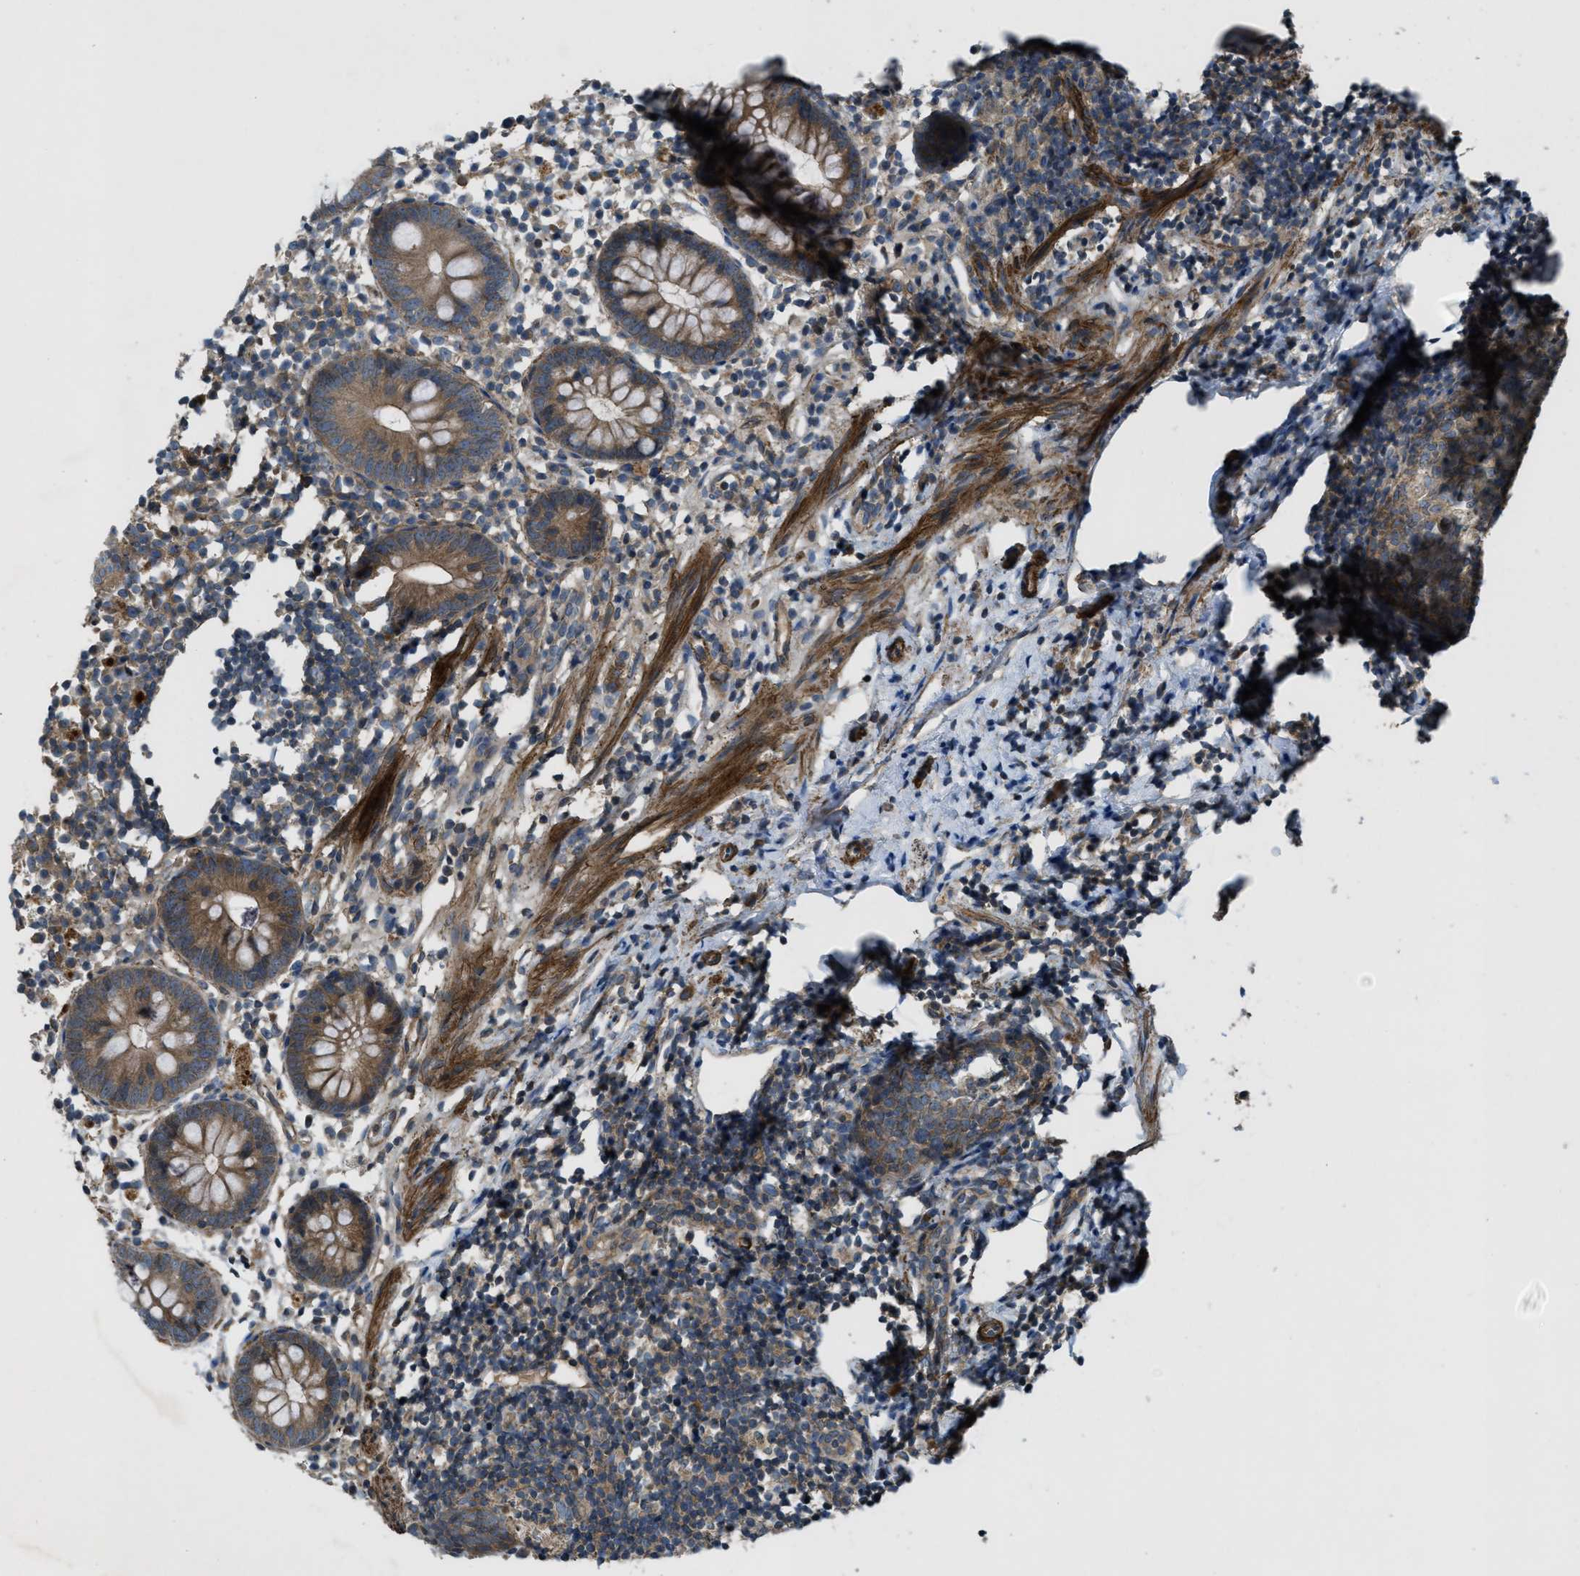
{"staining": {"intensity": "moderate", "quantity": ">75%", "location": "cytoplasmic/membranous"}, "tissue": "appendix", "cell_type": "Glandular cells", "image_type": "normal", "snomed": [{"axis": "morphology", "description": "Normal tissue, NOS"}, {"axis": "topography", "description": "Appendix"}], "caption": "Immunohistochemical staining of benign appendix demonstrates >75% levels of moderate cytoplasmic/membranous protein staining in approximately >75% of glandular cells. Immunohistochemistry (ihc) stains the protein in brown and the nuclei are stained blue.", "gene": "VEZT", "patient": {"sex": "female", "age": 20}}